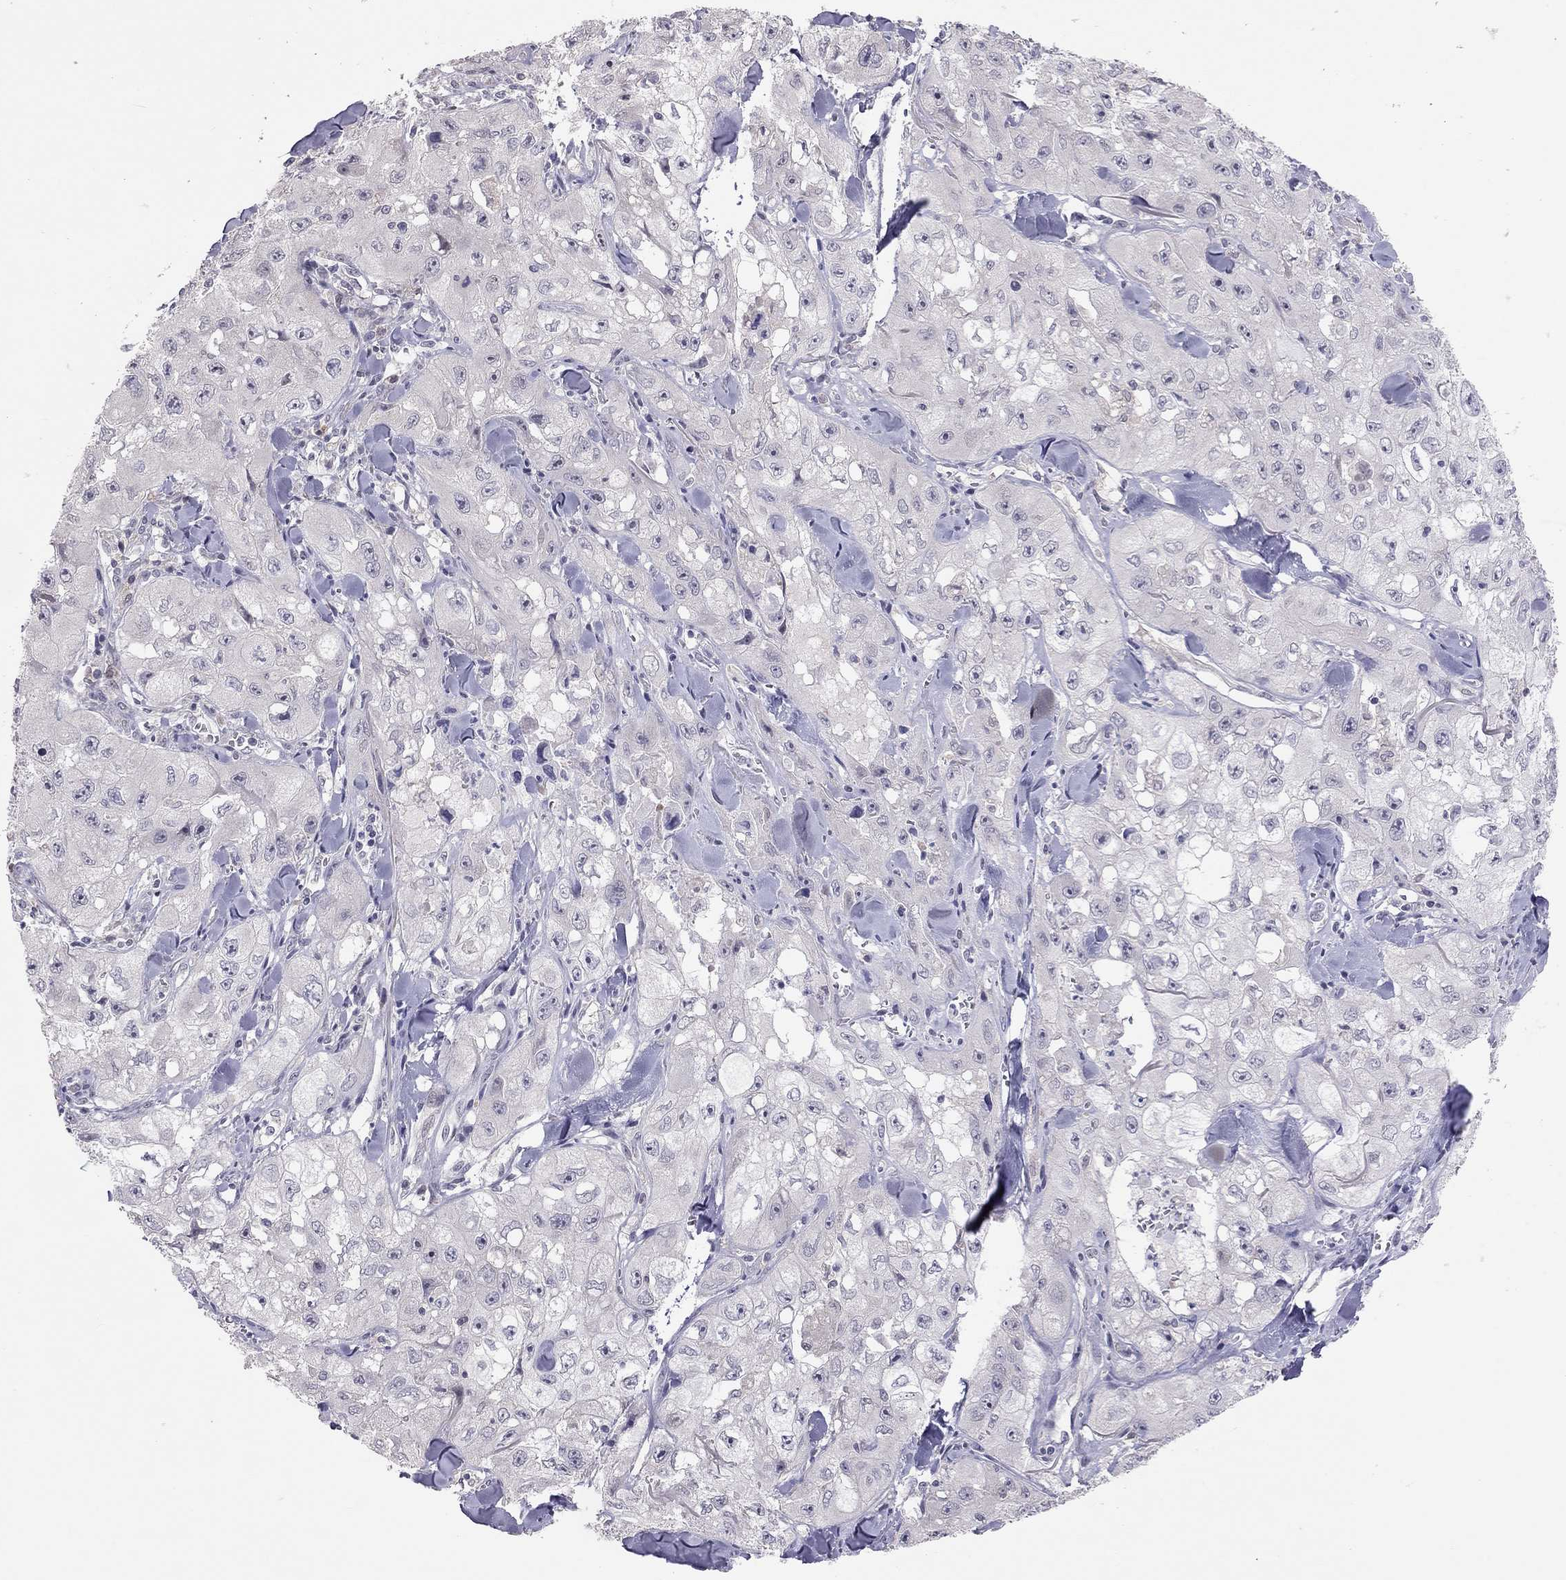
{"staining": {"intensity": "negative", "quantity": "none", "location": "none"}, "tissue": "skin cancer", "cell_type": "Tumor cells", "image_type": "cancer", "snomed": [{"axis": "morphology", "description": "Squamous cell carcinoma, NOS"}, {"axis": "topography", "description": "Skin"}, {"axis": "topography", "description": "Subcutis"}], "caption": "Photomicrograph shows no protein positivity in tumor cells of skin cancer tissue.", "gene": "HSF2BP", "patient": {"sex": "male", "age": 73}}